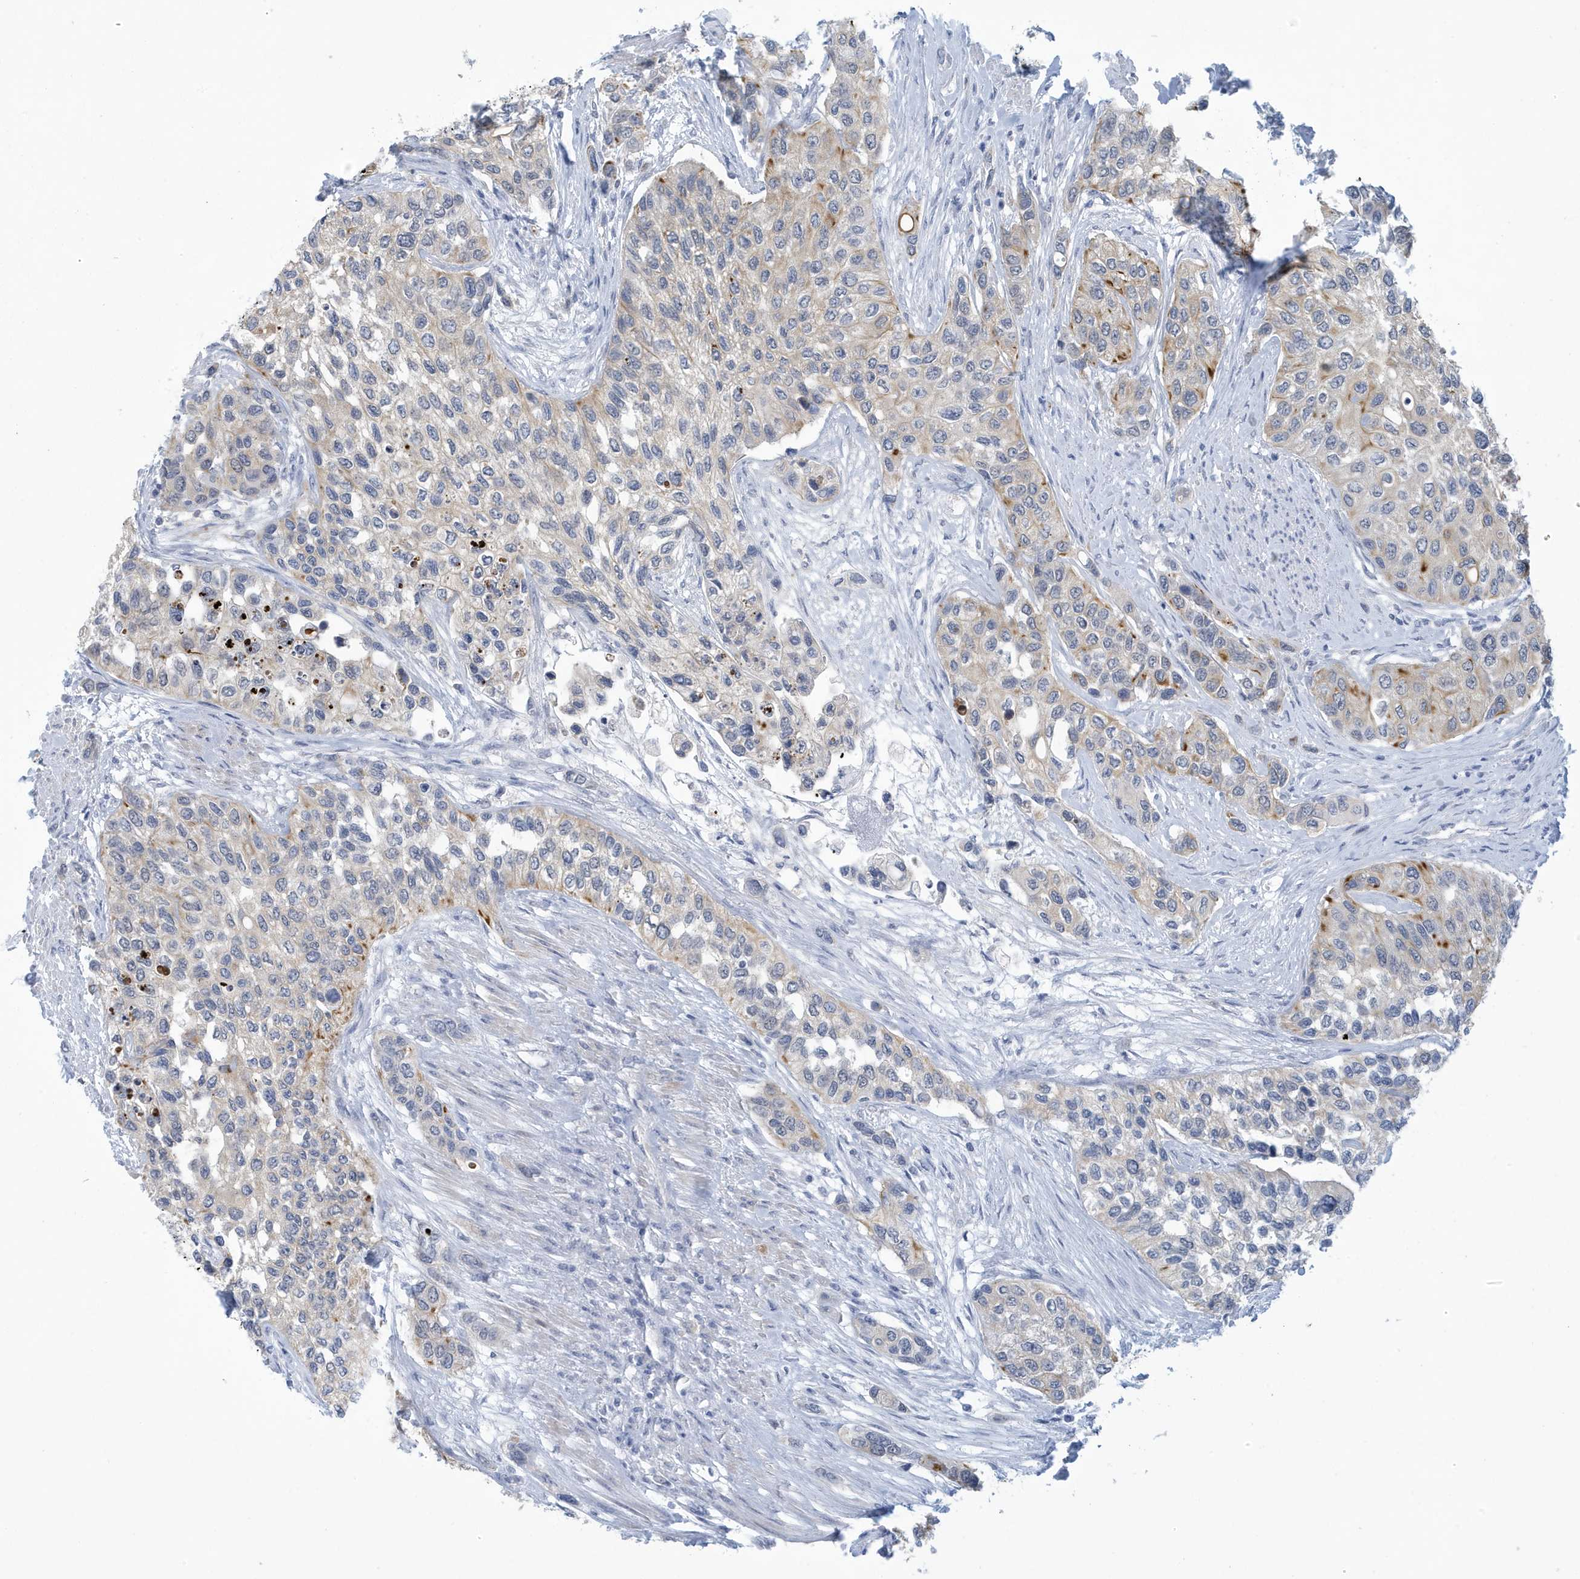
{"staining": {"intensity": "moderate", "quantity": "<25%", "location": "cytoplasmic/membranous"}, "tissue": "urothelial cancer", "cell_type": "Tumor cells", "image_type": "cancer", "snomed": [{"axis": "morphology", "description": "Normal tissue, NOS"}, {"axis": "morphology", "description": "Urothelial carcinoma, High grade"}, {"axis": "topography", "description": "Vascular tissue"}, {"axis": "topography", "description": "Urinary bladder"}], "caption": "Immunohistochemistry (IHC) staining of urothelial cancer, which demonstrates low levels of moderate cytoplasmic/membranous expression in approximately <25% of tumor cells indicating moderate cytoplasmic/membranous protein staining. The staining was performed using DAB (brown) for protein detection and nuclei were counterstained in hematoxylin (blue).", "gene": "VTA1", "patient": {"sex": "female", "age": 56}}